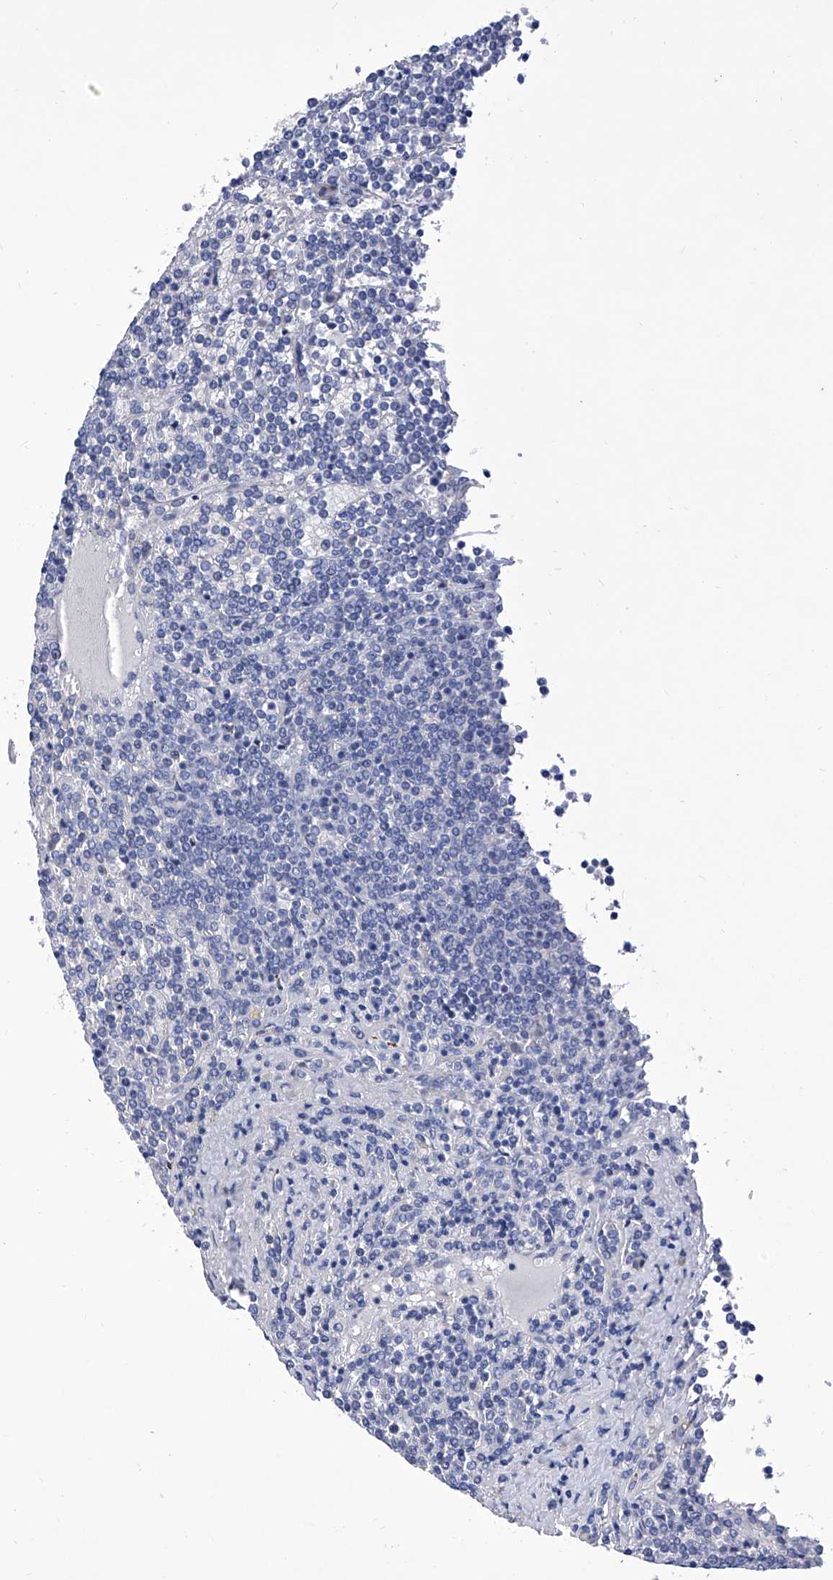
{"staining": {"intensity": "negative", "quantity": "none", "location": "none"}, "tissue": "lymphoma", "cell_type": "Tumor cells", "image_type": "cancer", "snomed": [{"axis": "morphology", "description": "Malignant lymphoma, non-Hodgkin's type, Low grade"}, {"axis": "topography", "description": "Spleen"}], "caption": "Human low-grade malignant lymphoma, non-Hodgkin's type stained for a protein using IHC shows no positivity in tumor cells.", "gene": "IFNL2", "patient": {"sex": "female", "age": 19}}